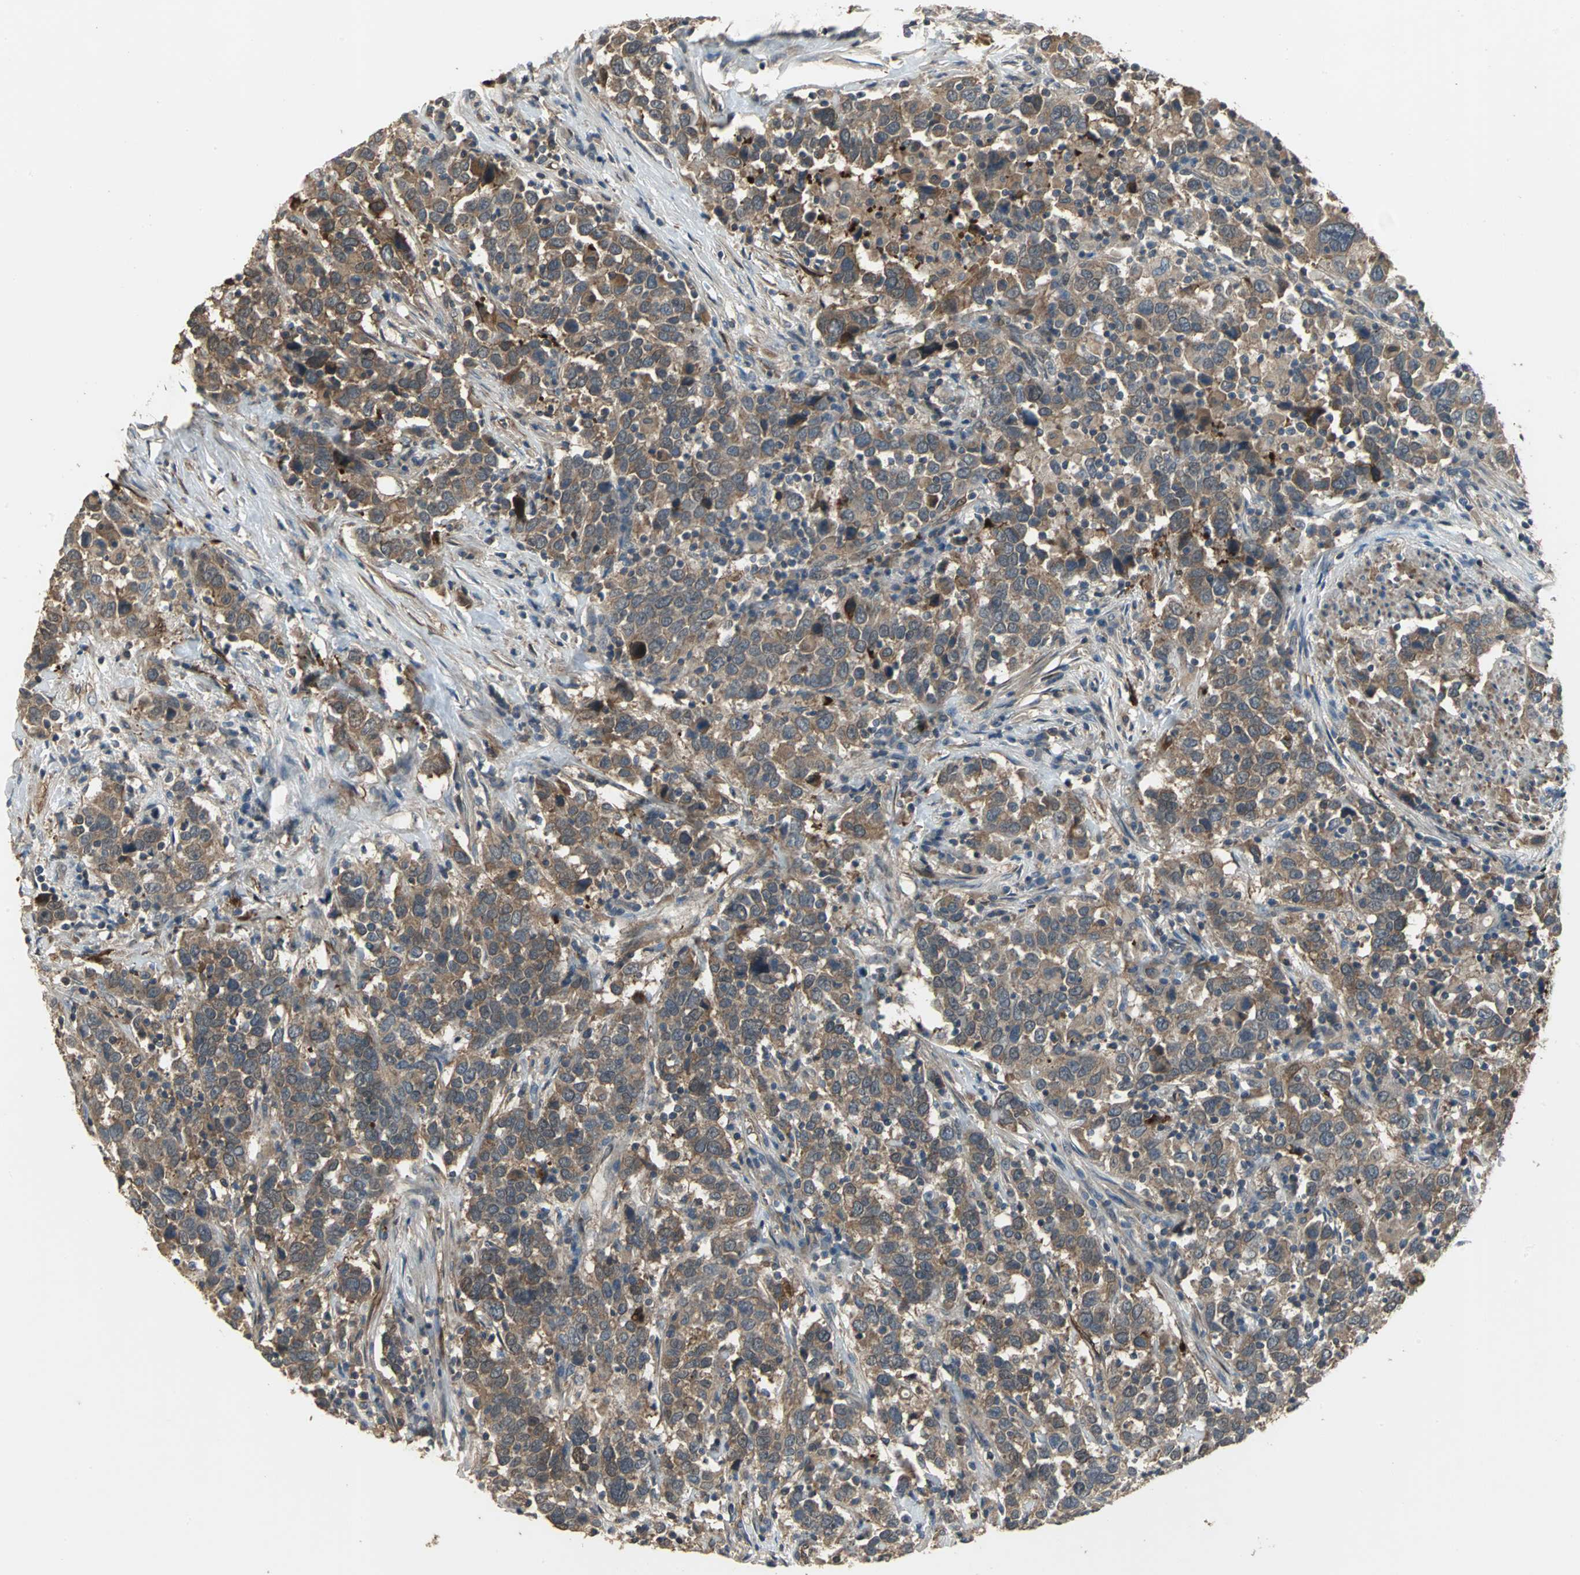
{"staining": {"intensity": "moderate", "quantity": ">75%", "location": "cytoplasmic/membranous"}, "tissue": "urothelial cancer", "cell_type": "Tumor cells", "image_type": "cancer", "snomed": [{"axis": "morphology", "description": "Urothelial carcinoma, High grade"}, {"axis": "topography", "description": "Urinary bladder"}], "caption": "Urothelial carcinoma (high-grade) tissue reveals moderate cytoplasmic/membranous staining in approximately >75% of tumor cells", "gene": "MET", "patient": {"sex": "male", "age": 61}}